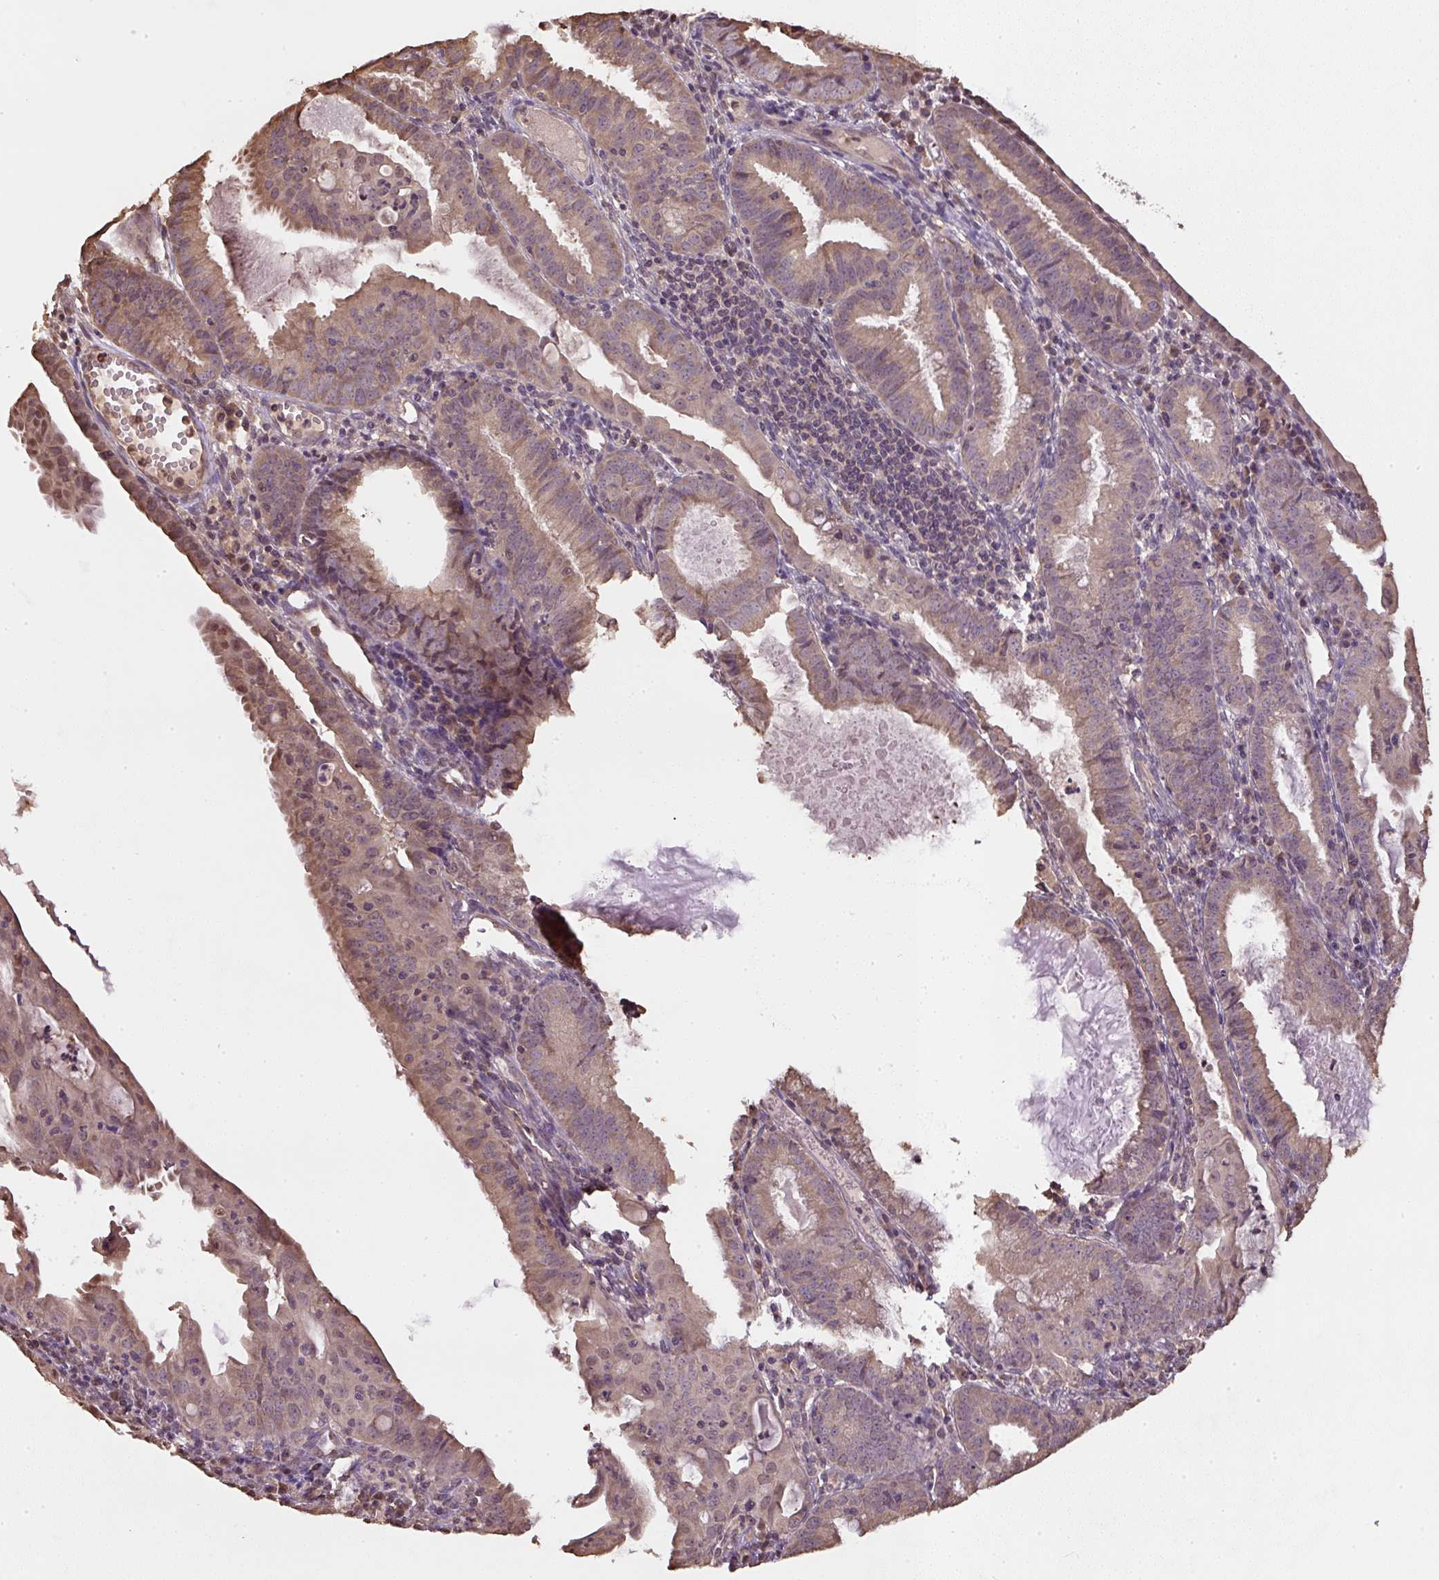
{"staining": {"intensity": "weak", "quantity": ">75%", "location": "cytoplasmic/membranous,nuclear"}, "tissue": "endometrial cancer", "cell_type": "Tumor cells", "image_type": "cancer", "snomed": [{"axis": "morphology", "description": "Adenocarcinoma, NOS"}, {"axis": "topography", "description": "Endometrium"}], "caption": "DAB immunohistochemical staining of human adenocarcinoma (endometrial) displays weak cytoplasmic/membranous and nuclear protein staining in approximately >75% of tumor cells.", "gene": "TMEM170B", "patient": {"sex": "female", "age": 60}}